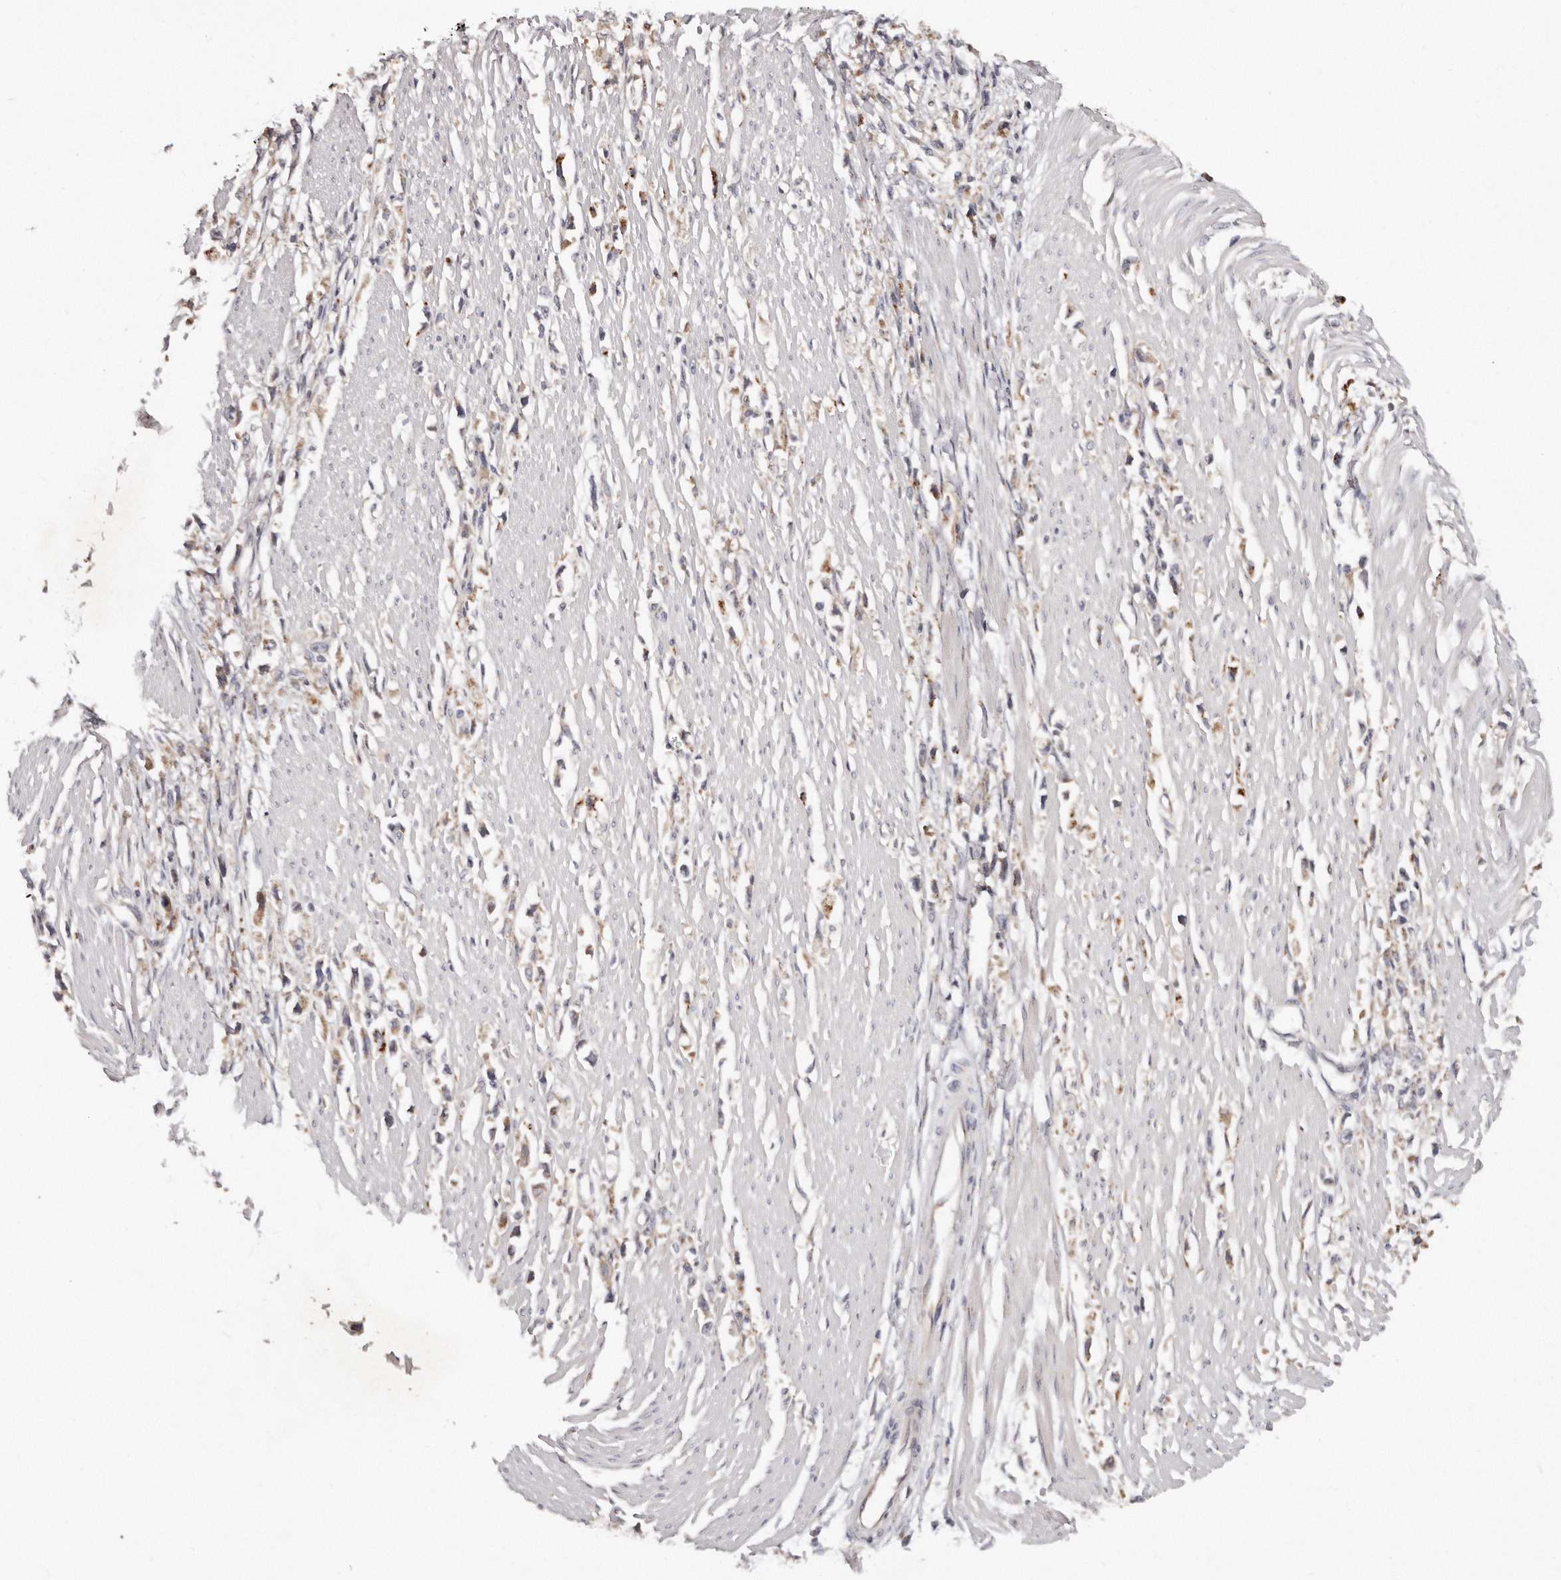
{"staining": {"intensity": "weak", "quantity": "25%-75%", "location": "cytoplasmic/membranous"}, "tissue": "stomach cancer", "cell_type": "Tumor cells", "image_type": "cancer", "snomed": [{"axis": "morphology", "description": "Adenocarcinoma, NOS"}, {"axis": "topography", "description": "Stomach"}], "caption": "Immunohistochemical staining of human adenocarcinoma (stomach) shows low levels of weak cytoplasmic/membranous staining in approximately 25%-75% of tumor cells. Immunohistochemistry (ihc) stains the protein of interest in brown and the nuclei are stained blue.", "gene": "DACT2", "patient": {"sex": "female", "age": 59}}